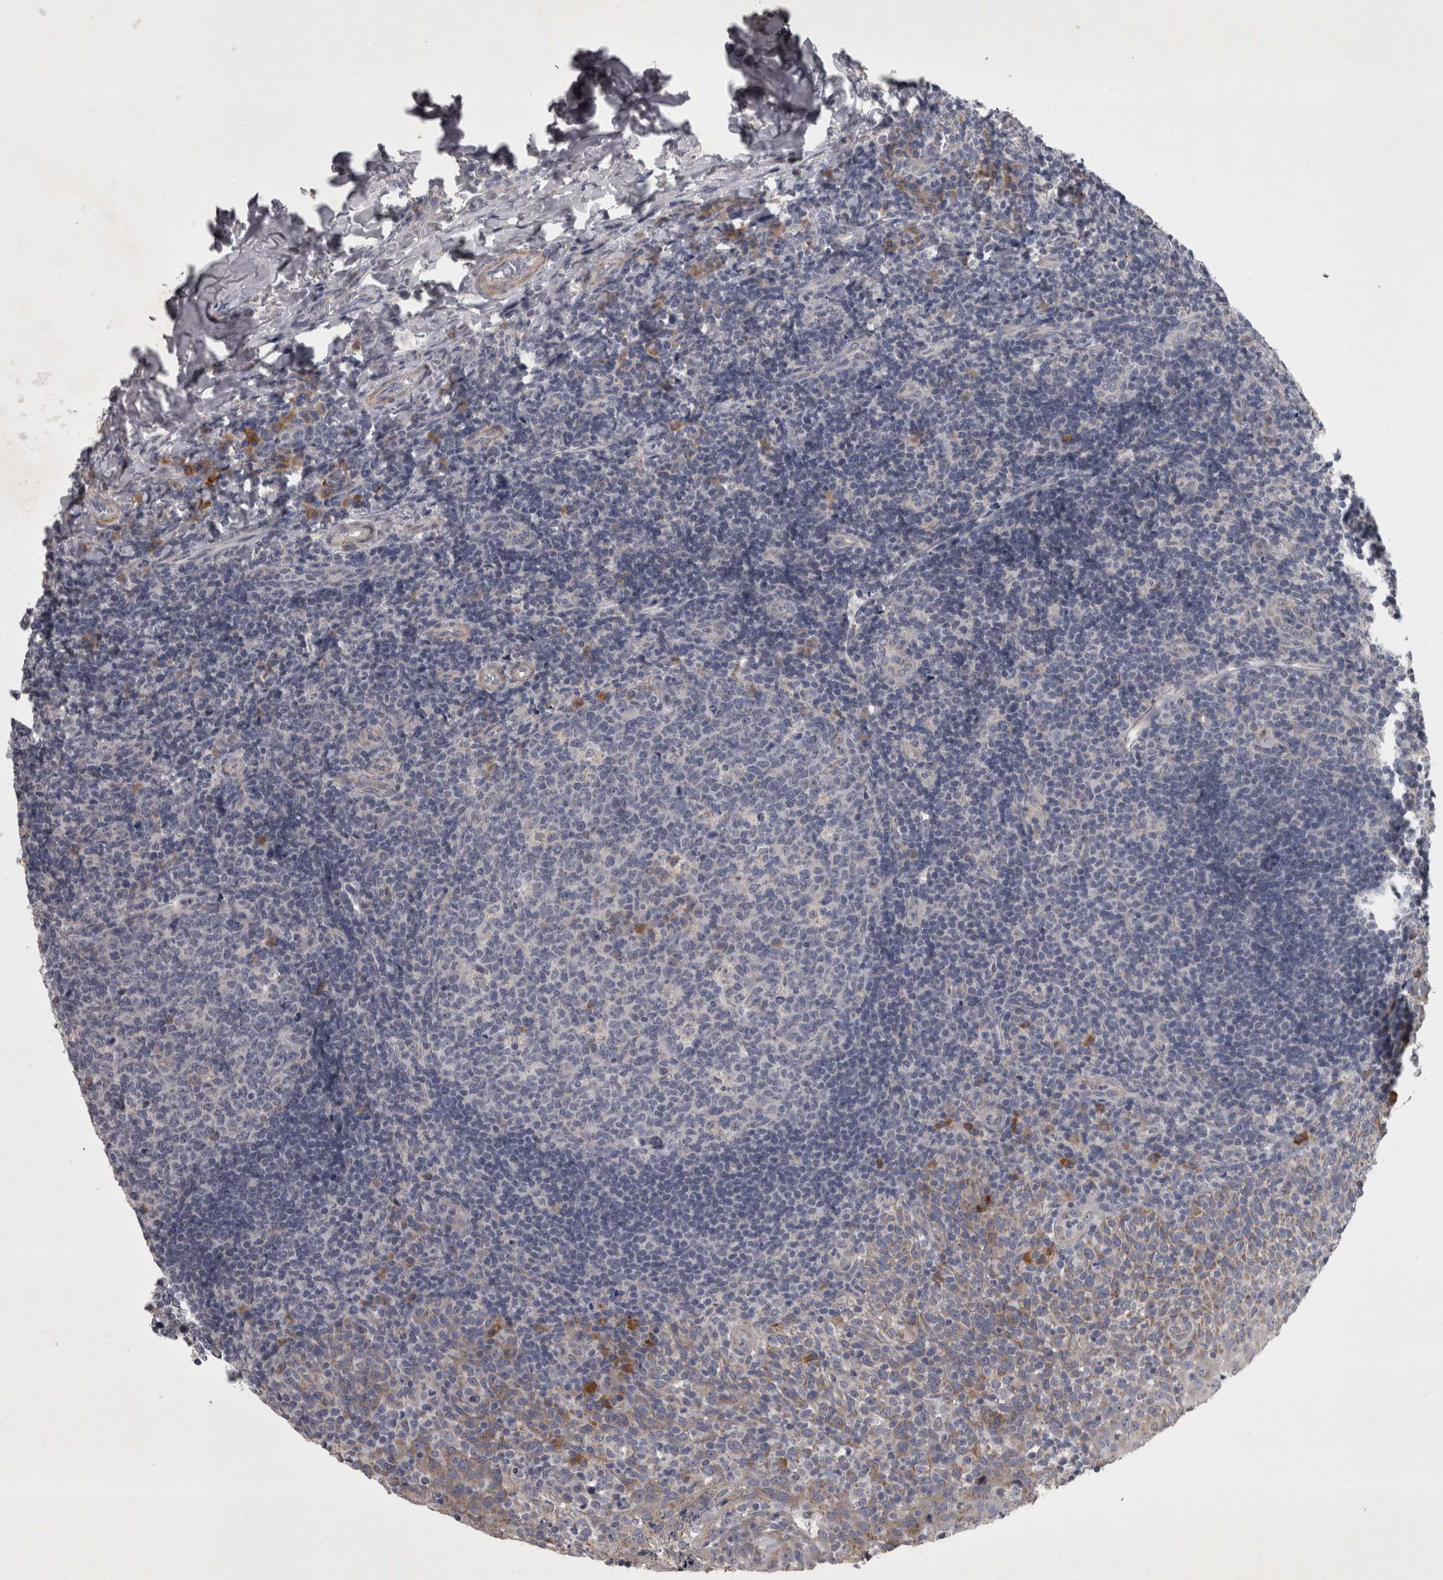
{"staining": {"intensity": "negative", "quantity": "none", "location": "none"}, "tissue": "tonsil", "cell_type": "Germinal center cells", "image_type": "normal", "snomed": [{"axis": "morphology", "description": "Normal tissue, NOS"}, {"axis": "topography", "description": "Tonsil"}], "caption": "Immunohistochemistry of benign tonsil displays no staining in germinal center cells.", "gene": "DBT", "patient": {"sex": "female", "age": 19}}